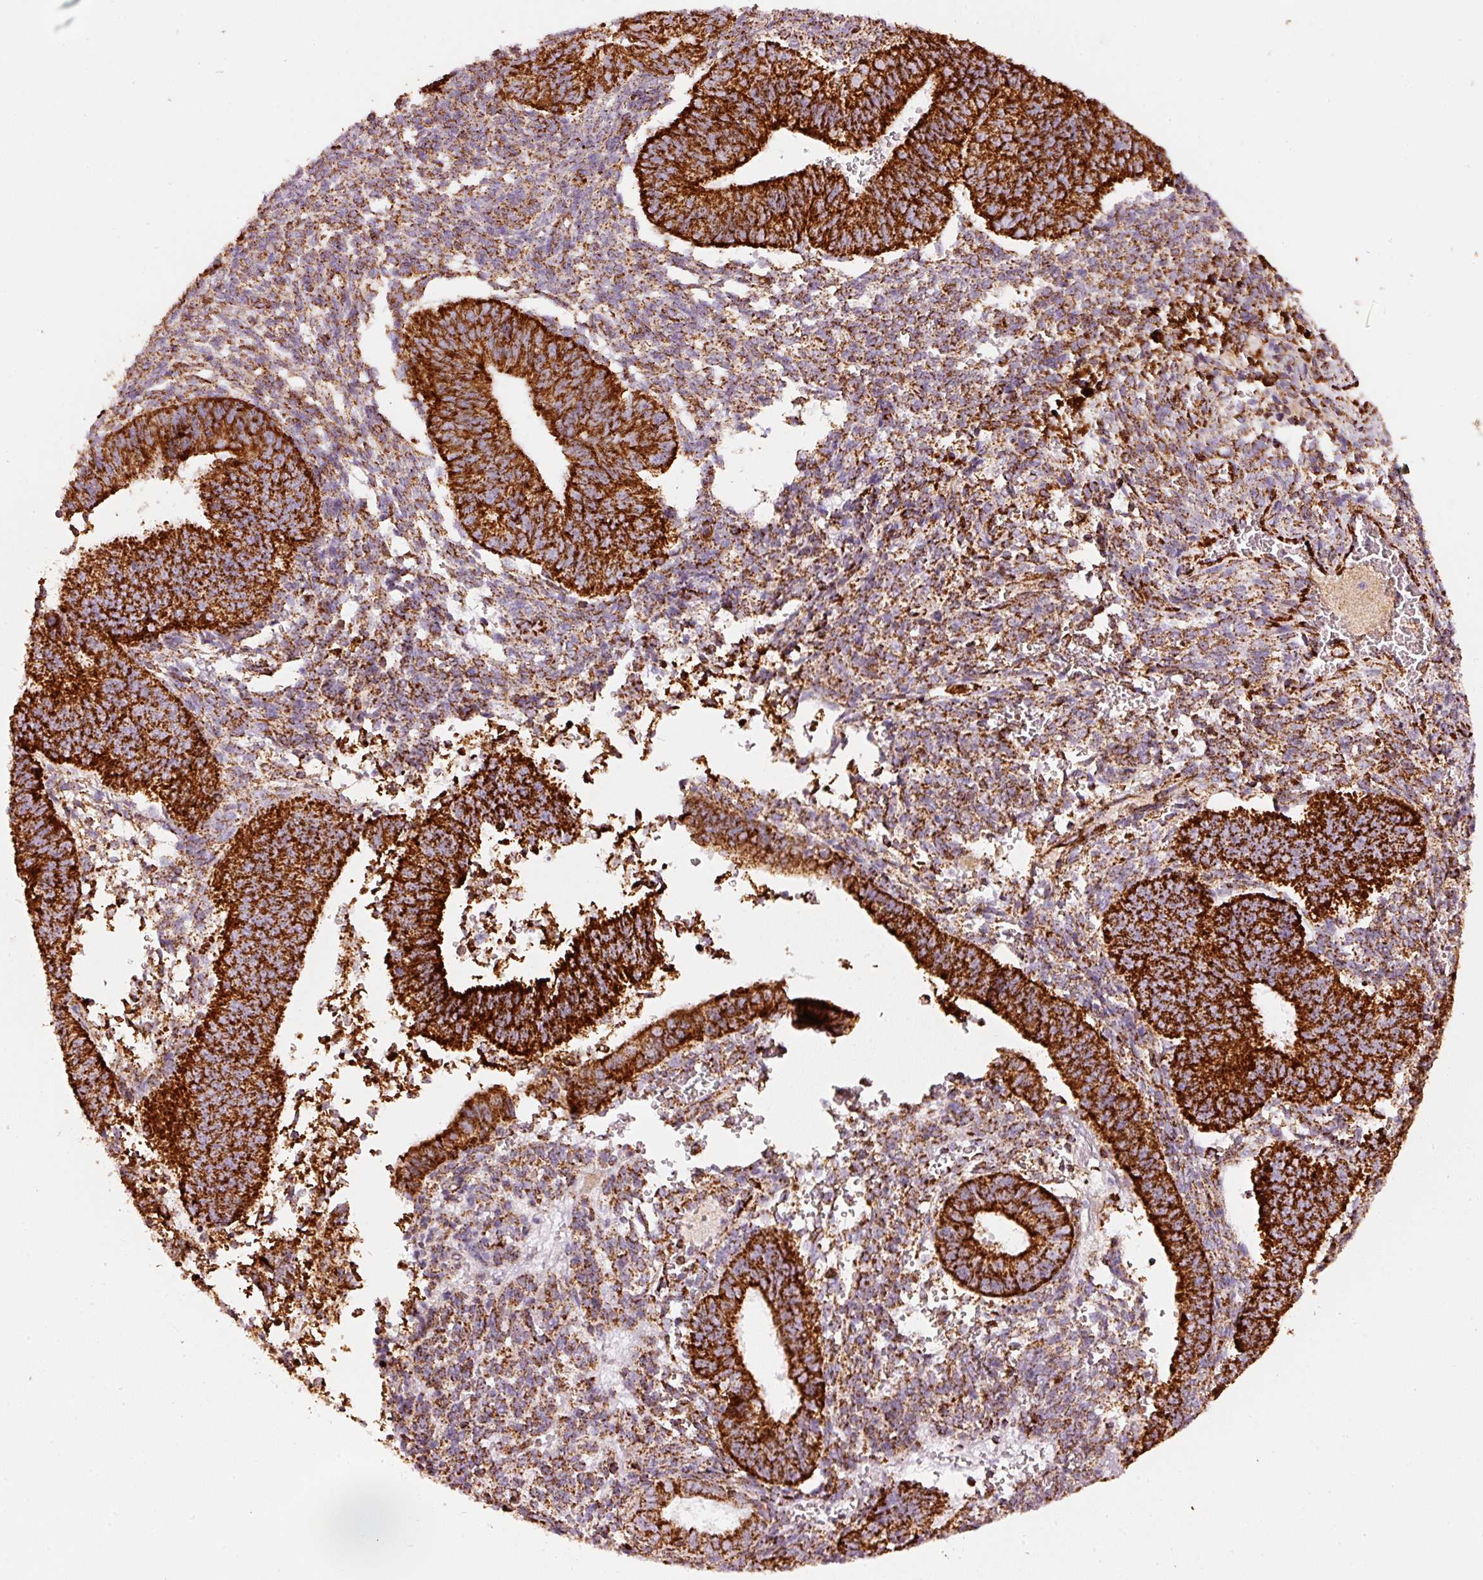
{"staining": {"intensity": "strong", "quantity": ">75%", "location": "cytoplasmic/membranous"}, "tissue": "endometrial cancer", "cell_type": "Tumor cells", "image_type": "cancer", "snomed": [{"axis": "morphology", "description": "Adenocarcinoma, NOS"}, {"axis": "topography", "description": "Endometrium"}], "caption": "A brown stain labels strong cytoplasmic/membranous positivity of a protein in human adenocarcinoma (endometrial) tumor cells.", "gene": "UQCRC1", "patient": {"sex": "female", "age": 50}}